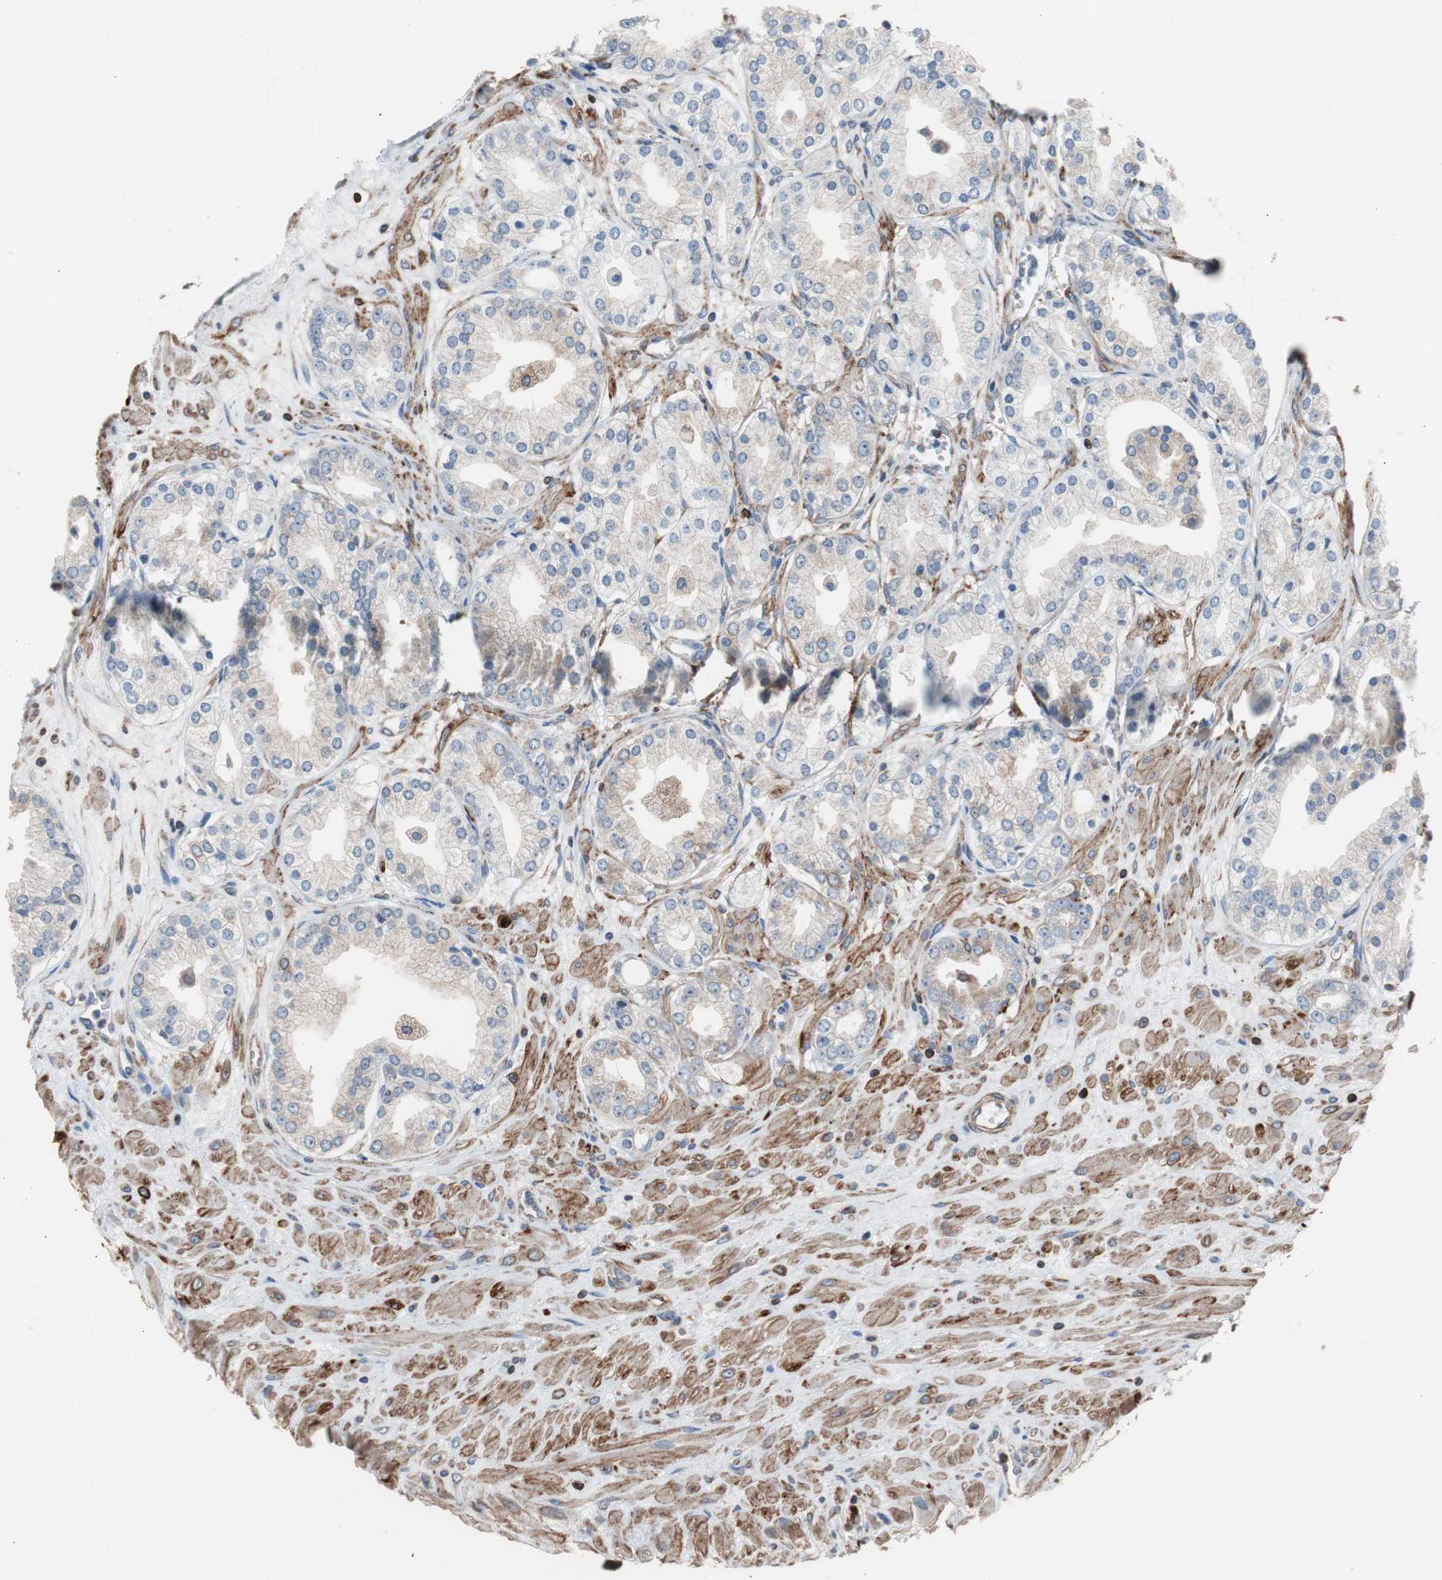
{"staining": {"intensity": "weak", "quantity": "25%-75%", "location": "cytoplasmic/membranous"}, "tissue": "prostate cancer", "cell_type": "Tumor cells", "image_type": "cancer", "snomed": [{"axis": "morphology", "description": "Adenocarcinoma, High grade"}, {"axis": "topography", "description": "Prostate"}], "caption": "High-power microscopy captured an immunohistochemistry (IHC) histopathology image of prostate cancer (adenocarcinoma (high-grade)), revealing weak cytoplasmic/membranous staining in about 25%-75% of tumor cells.", "gene": "PBXIP1", "patient": {"sex": "male", "age": 61}}